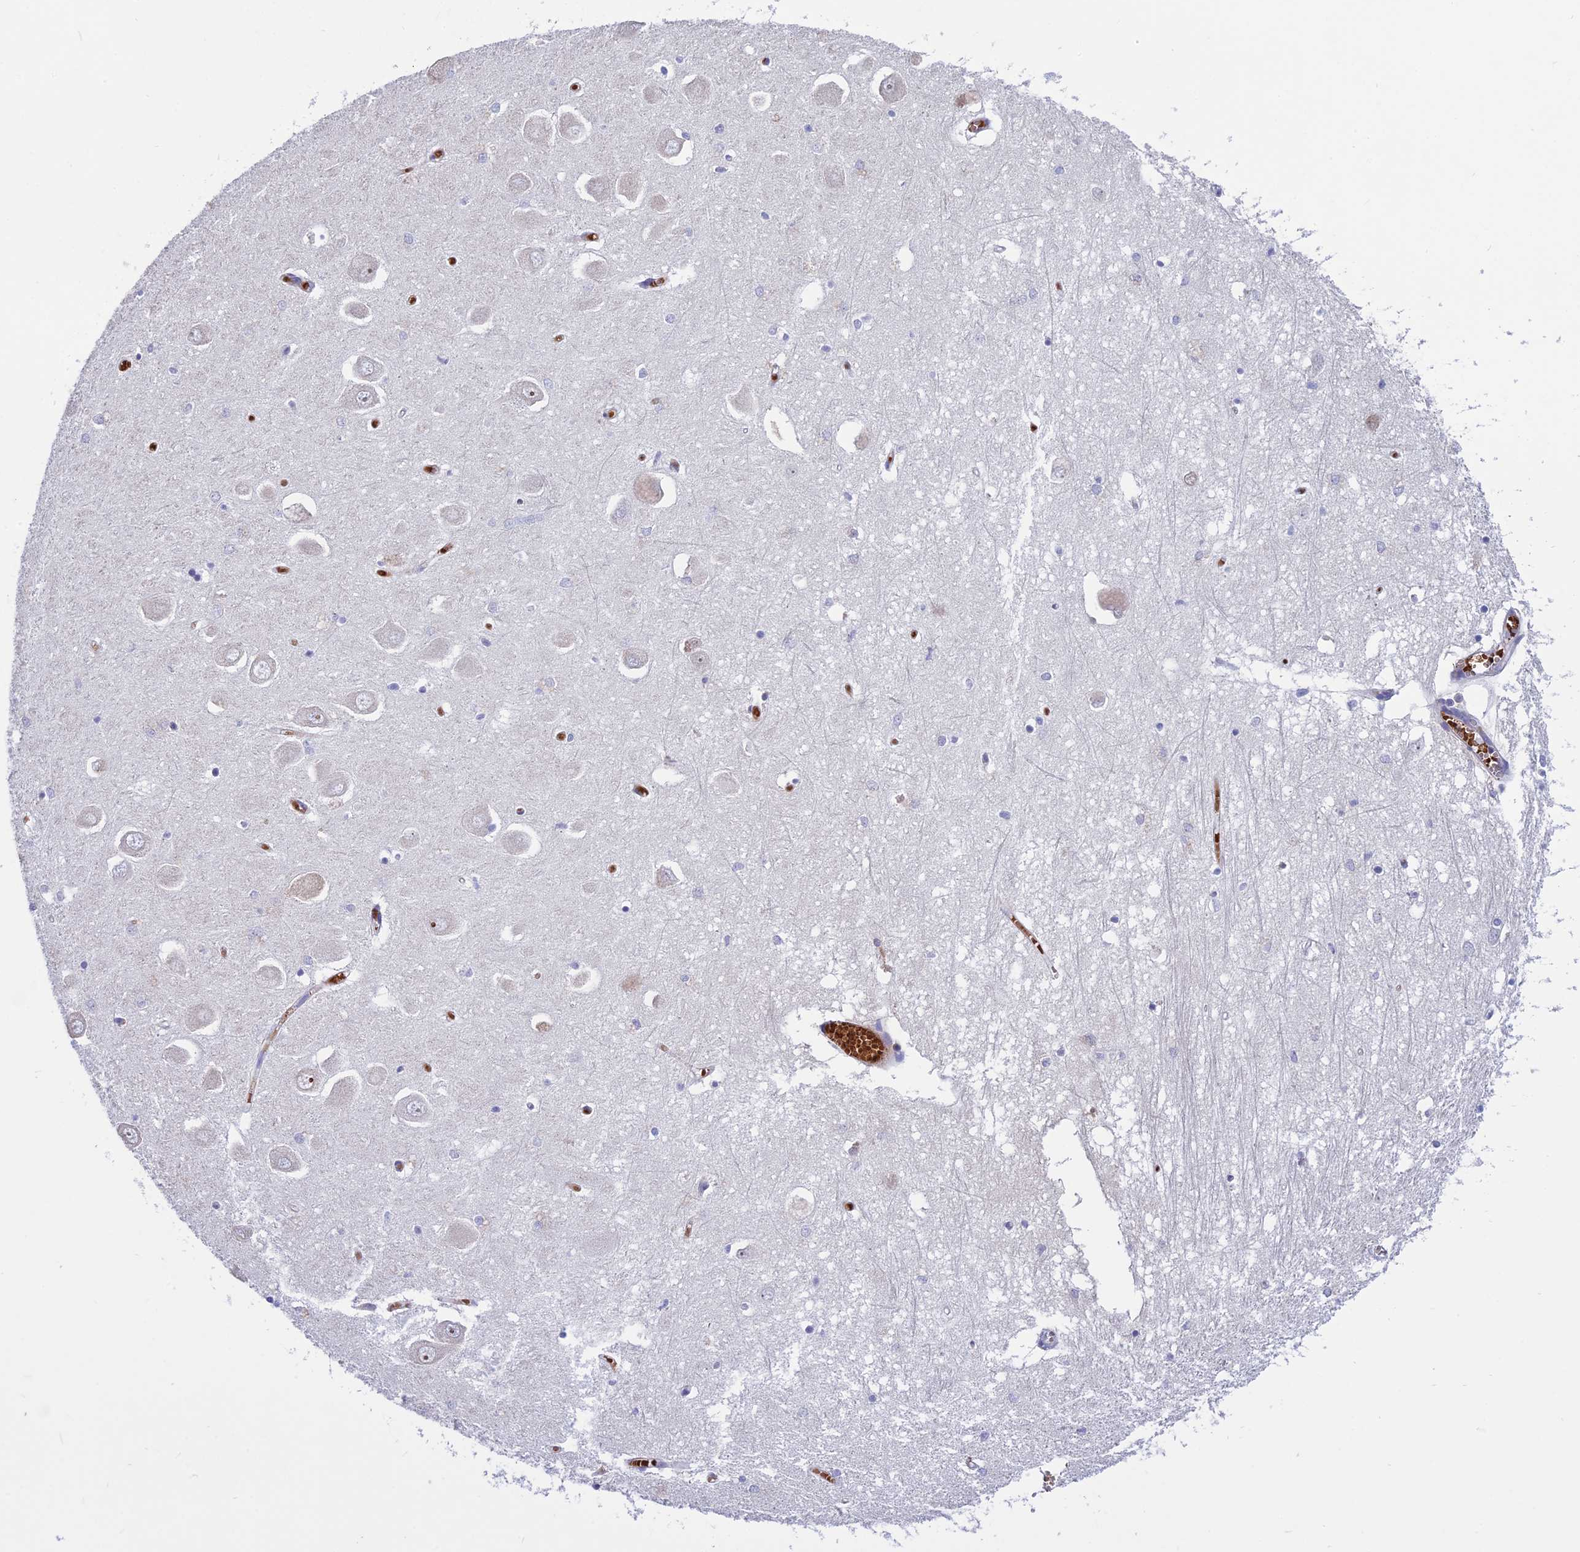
{"staining": {"intensity": "negative", "quantity": "none", "location": "none"}, "tissue": "hippocampus", "cell_type": "Glial cells", "image_type": "normal", "snomed": [{"axis": "morphology", "description": "Normal tissue, NOS"}, {"axis": "topography", "description": "Hippocampus"}], "caption": "Immunohistochemistry photomicrograph of benign human hippocampus stained for a protein (brown), which shows no positivity in glial cells. The staining is performed using DAB brown chromogen with nuclei counter-stained in using hematoxylin.", "gene": "KNOP1", "patient": {"sex": "male", "age": 70}}